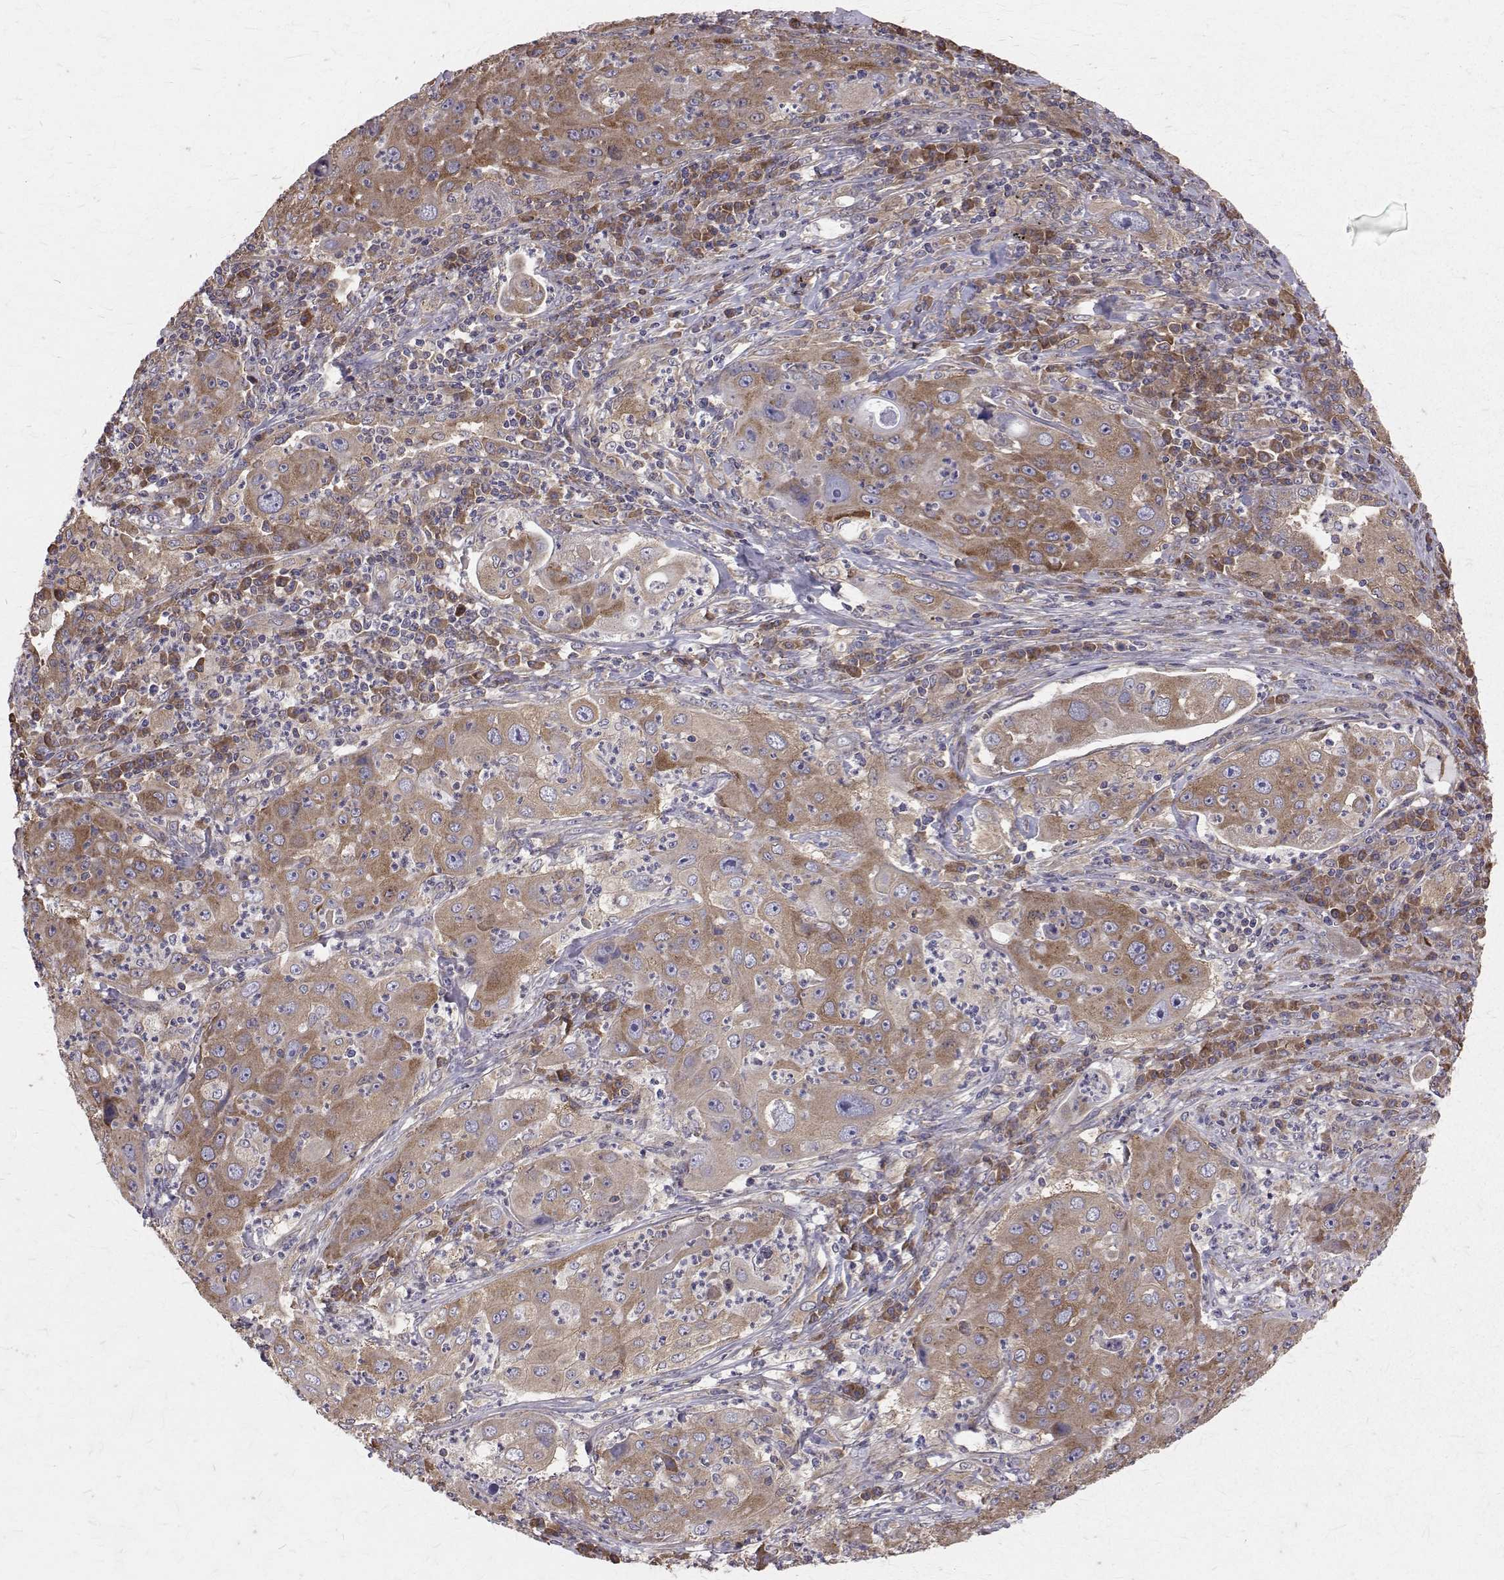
{"staining": {"intensity": "weak", "quantity": ">75%", "location": "cytoplasmic/membranous"}, "tissue": "lung cancer", "cell_type": "Tumor cells", "image_type": "cancer", "snomed": [{"axis": "morphology", "description": "Squamous cell carcinoma, NOS"}, {"axis": "topography", "description": "Lung"}], "caption": "This photomicrograph displays lung cancer (squamous cell carcinoma) stained with immunohistochemistry to label a protein in brown. The cytoplasmic/membranous of tumor cells show weak positivity for the protein. Nuclei are counter-stained blue.", "gene": "FARSB", "patient": {"sex": "female", "age": 59}}